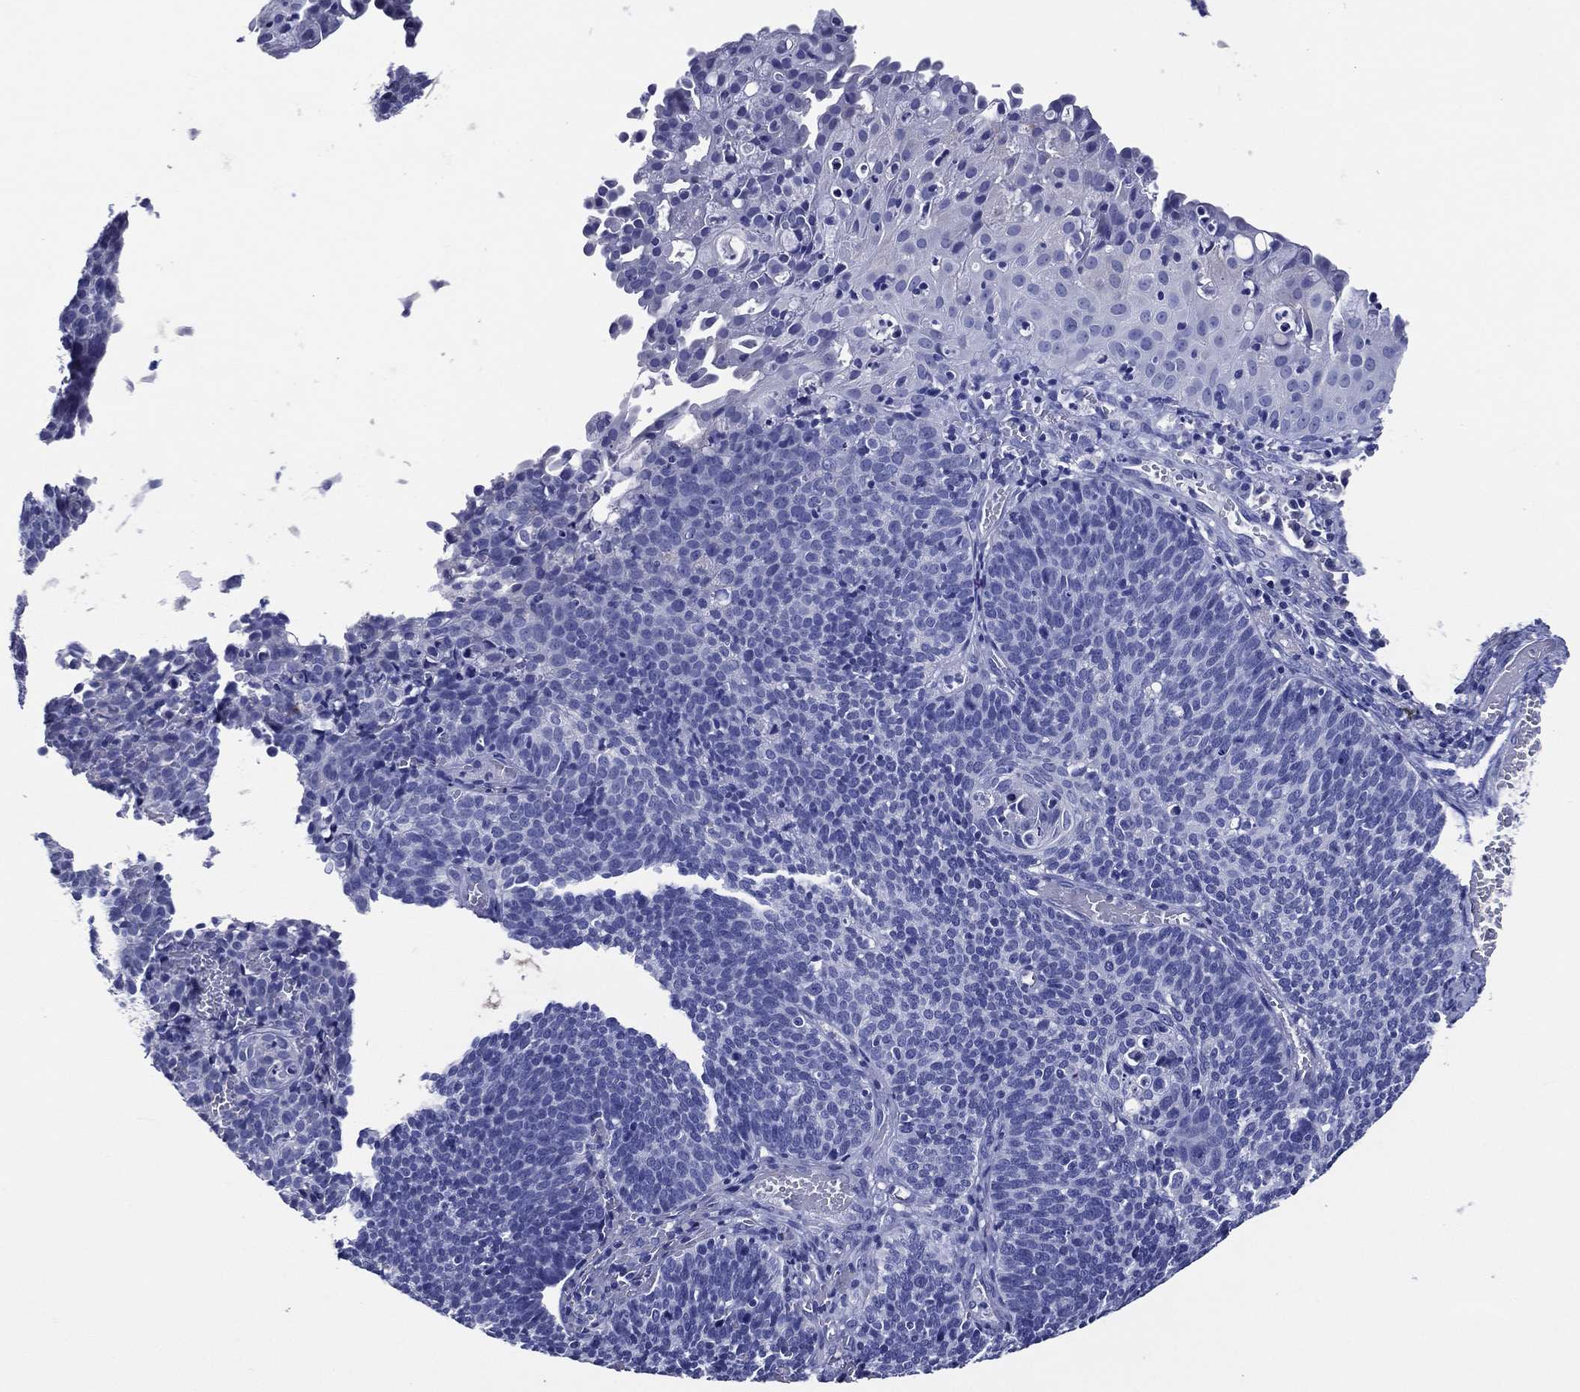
{"staining": {"intensity": "negative", "quantity": "none", "location": "none"}, "tissue": "cervical cancer", "cell_type": "Tumor cells", "image_type": "cancer", "snomed": [{"axis": "morphology", "description": "Normal tissue, NOS"}, {"axis": "morphology", "description": "Squamous cell carcinoma, NOS"}, {"axis": "topography", "description": "Cervix"}], "caption": "Tumor cells are negative for brown protein staining in cervical cancer (squamous cell carcinoma).", "gene": "ACE2", "patient": {"sex": "female", "age": 39}}